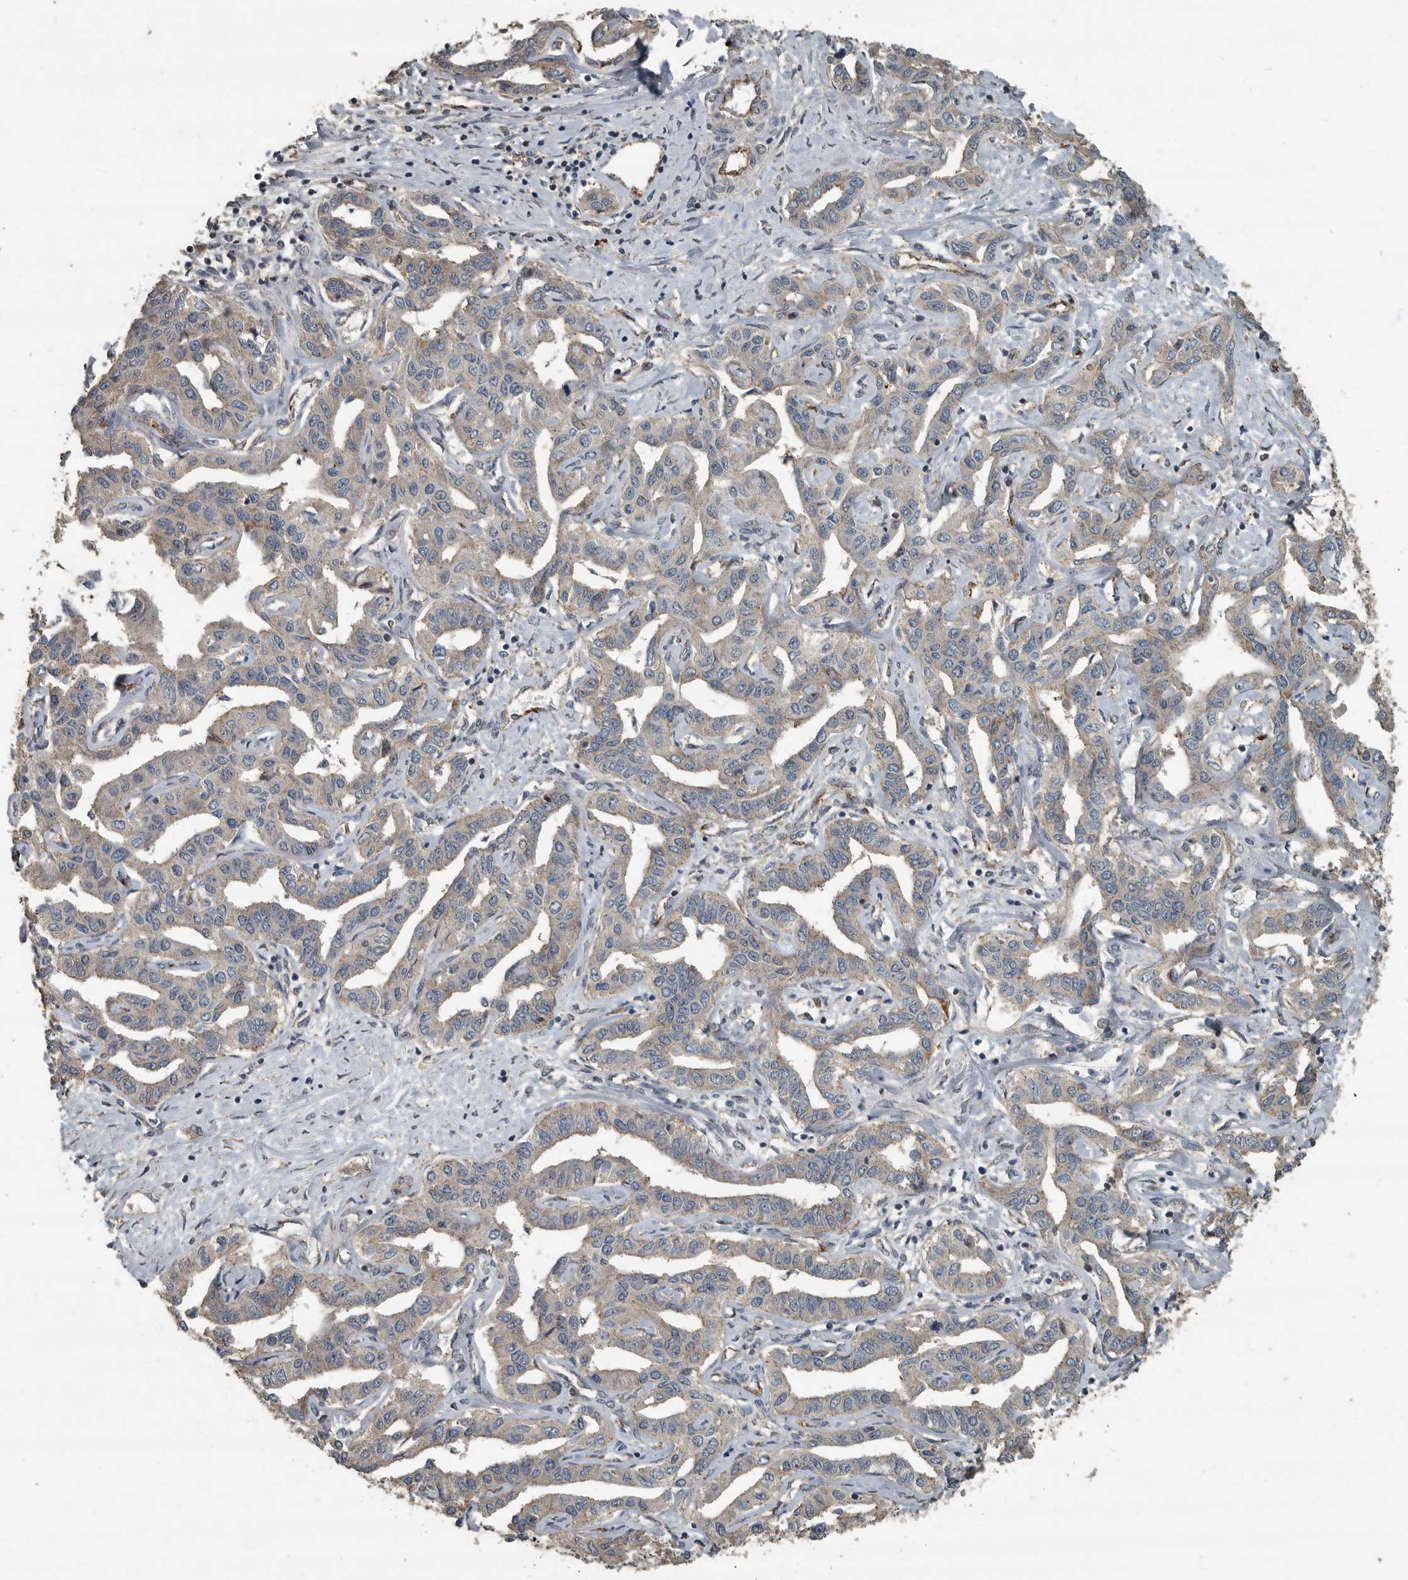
{"staining": {"intensity": "weak", "quantity": "<25%", "location": "cytoplasmic/membranous"}, "tissue": "liver cancer", "cell_type": "Tumor cells", "image_type": "cancer", "snomed": [{"axis": "morphology", "description": "Cholangiocarcinoma"}, {"axis": "topography", "description": "Liver"}], "caption": "A histopathology image of human liver cholangiocarcinoma is negative for staining in tumor cells. Nuclei are stained in blue.", "gene": "IL15RA", "patient": {"sex": "male", "age": 59}}